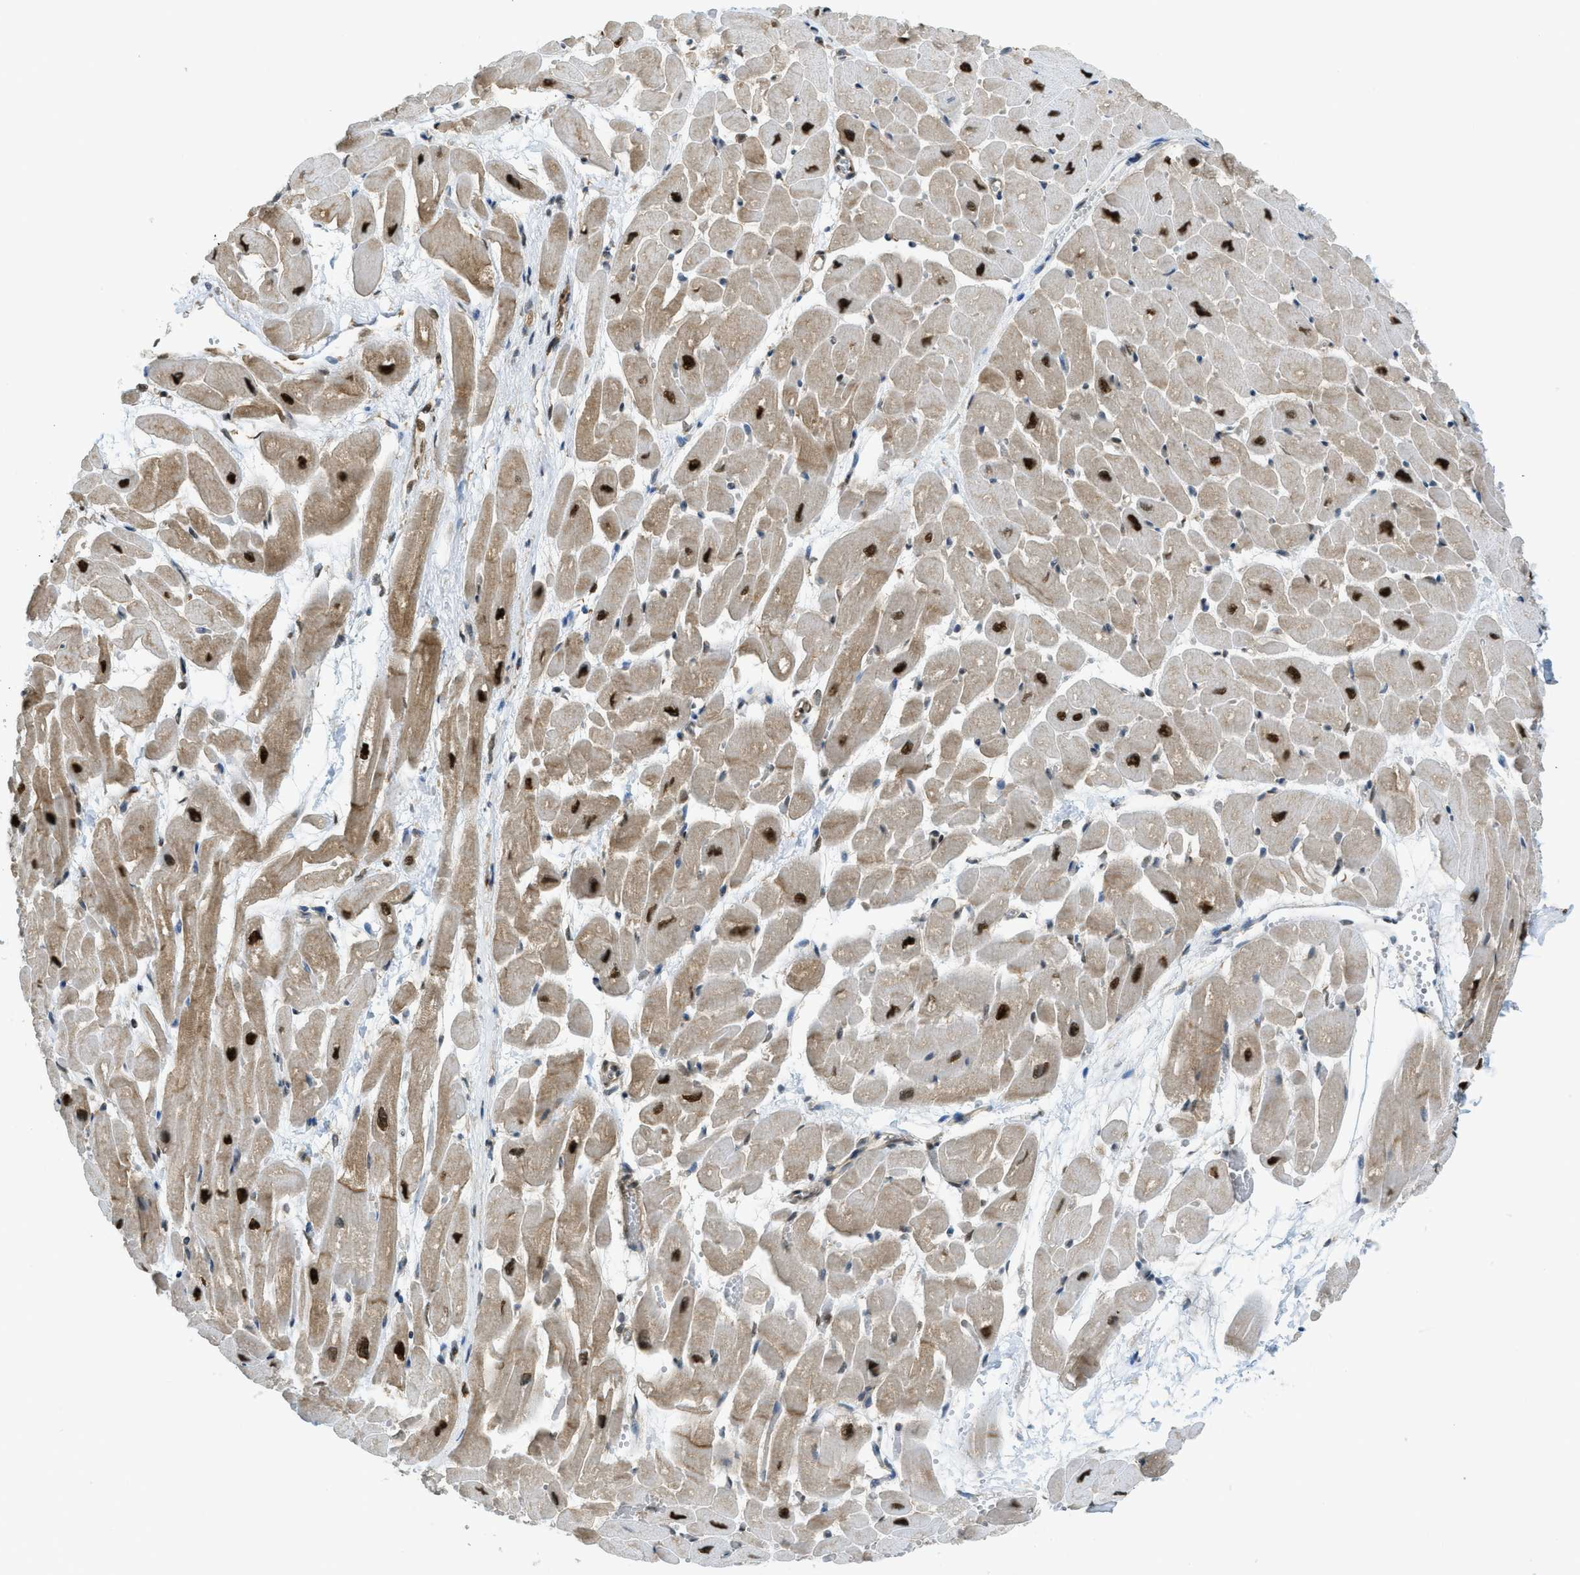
{"staining": {"intensity": "strong", "quantity": ">75%", "location": "nuclear"}, "tissue": "heart muscle", "cell_type": "Cardiomyocytes", "image_type": "normal", "snomed": [{"axis": "morphology", "description": "Normal tissue, NOS"}, {"axis": "topography", "description": "Heart"}], "caption": "Heart muscle stained for a protein demonstrates strong nuclear positivity in cardiomyocytes. (Brightfield microscopy of DAB IHC at high magnification).", "gene": "TNPO1", "patient": {"sex": "male", "age": 45}}